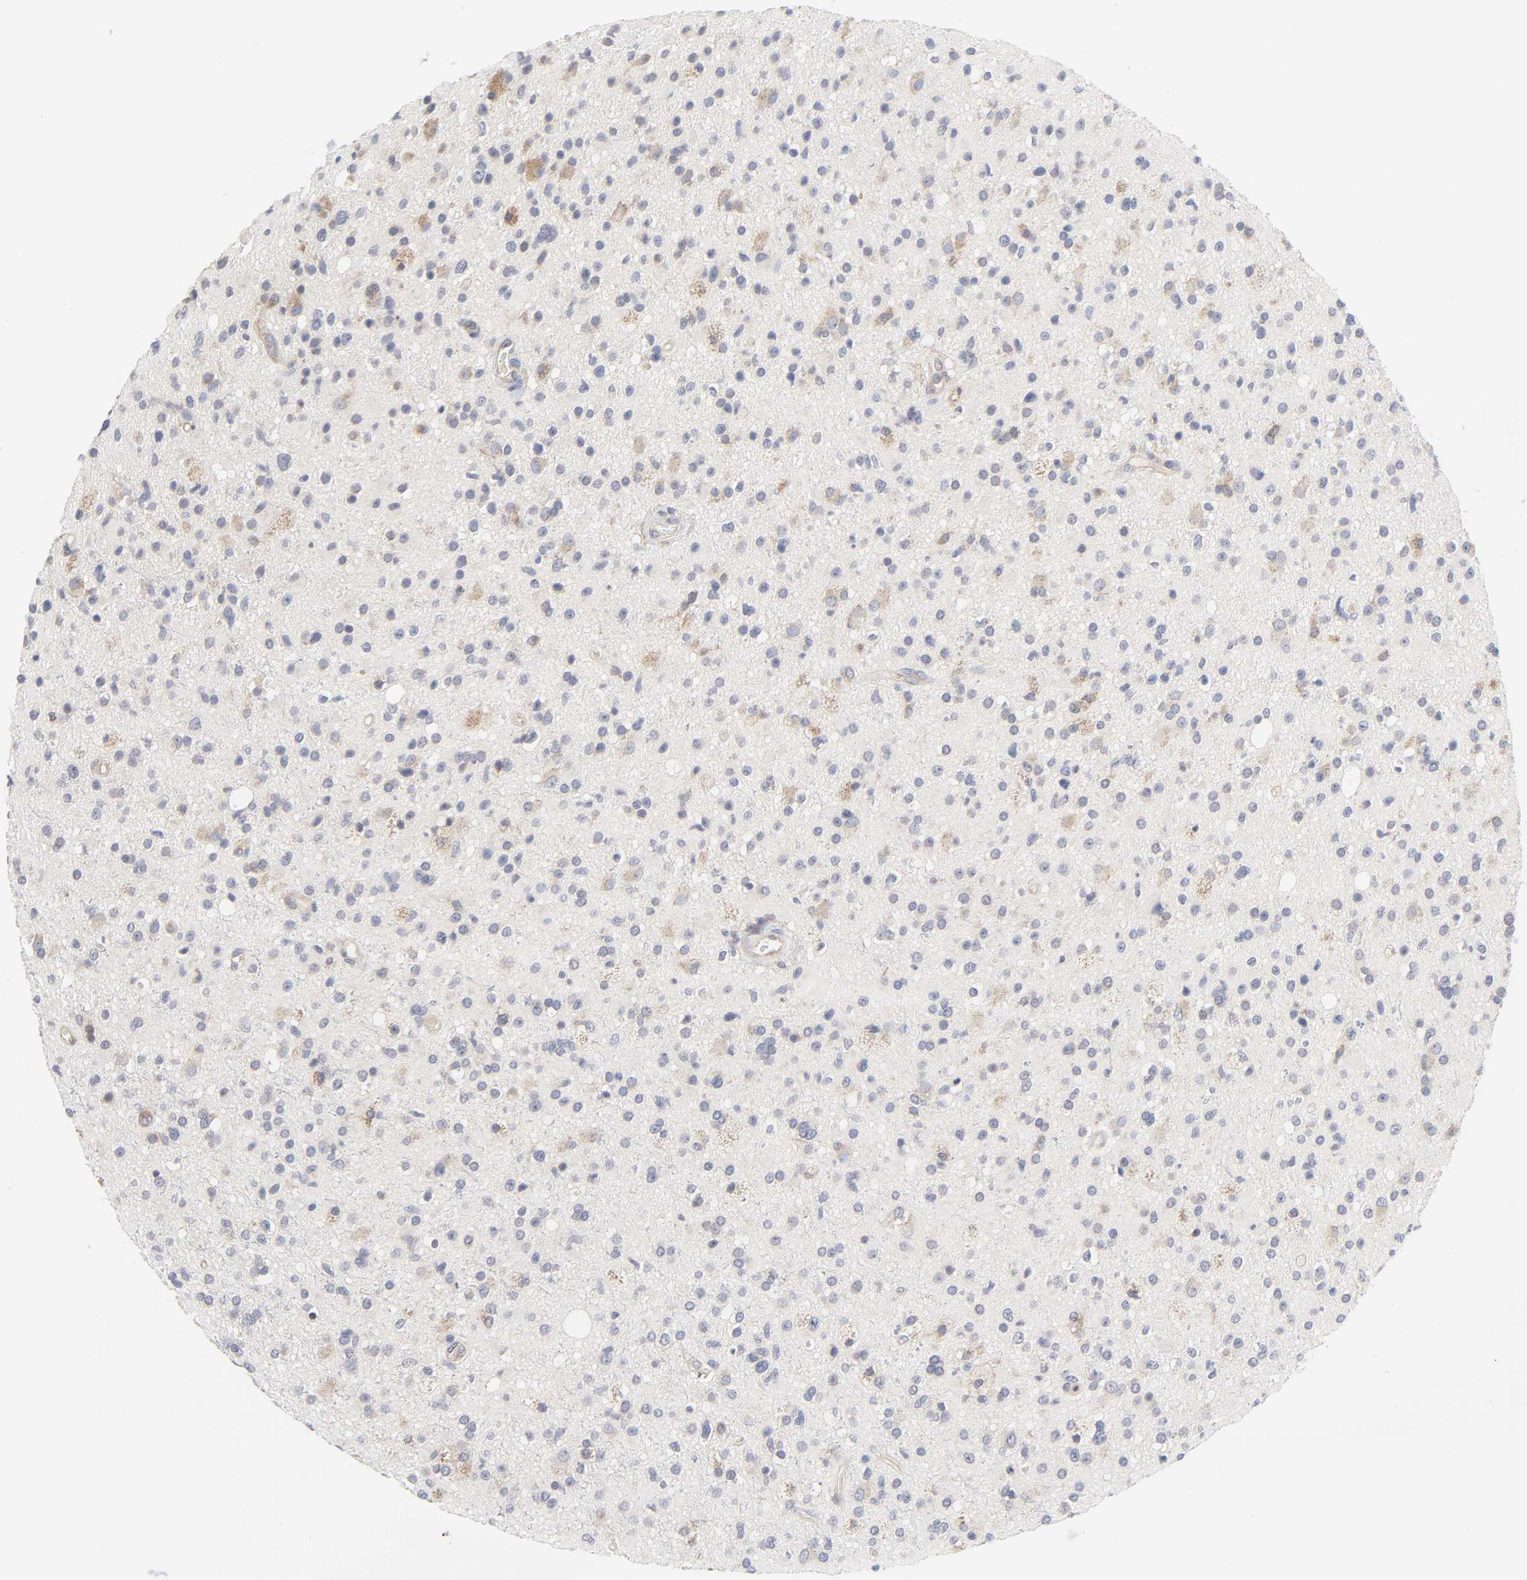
{"staining": {"intensity": "weak", "quantity": "<25%", "location": "cytoplasmic/membranous"}, "tissue": "glioma", "cell_type": "Tumor cells", "image_type": "cancer", "snomed": [{"axis": "morphology", "description": "Glioma, malignant, High grade"}, {"axis": "topography", "description": "Brain"}], "caption": "Immunohistochemistry (IHC) histopathology image of glioma stained for a protein (brown), which demonstrates no staining in tumor cells.", "gene": "IL4R", "patient": {"sex": "male", "age": 33}}